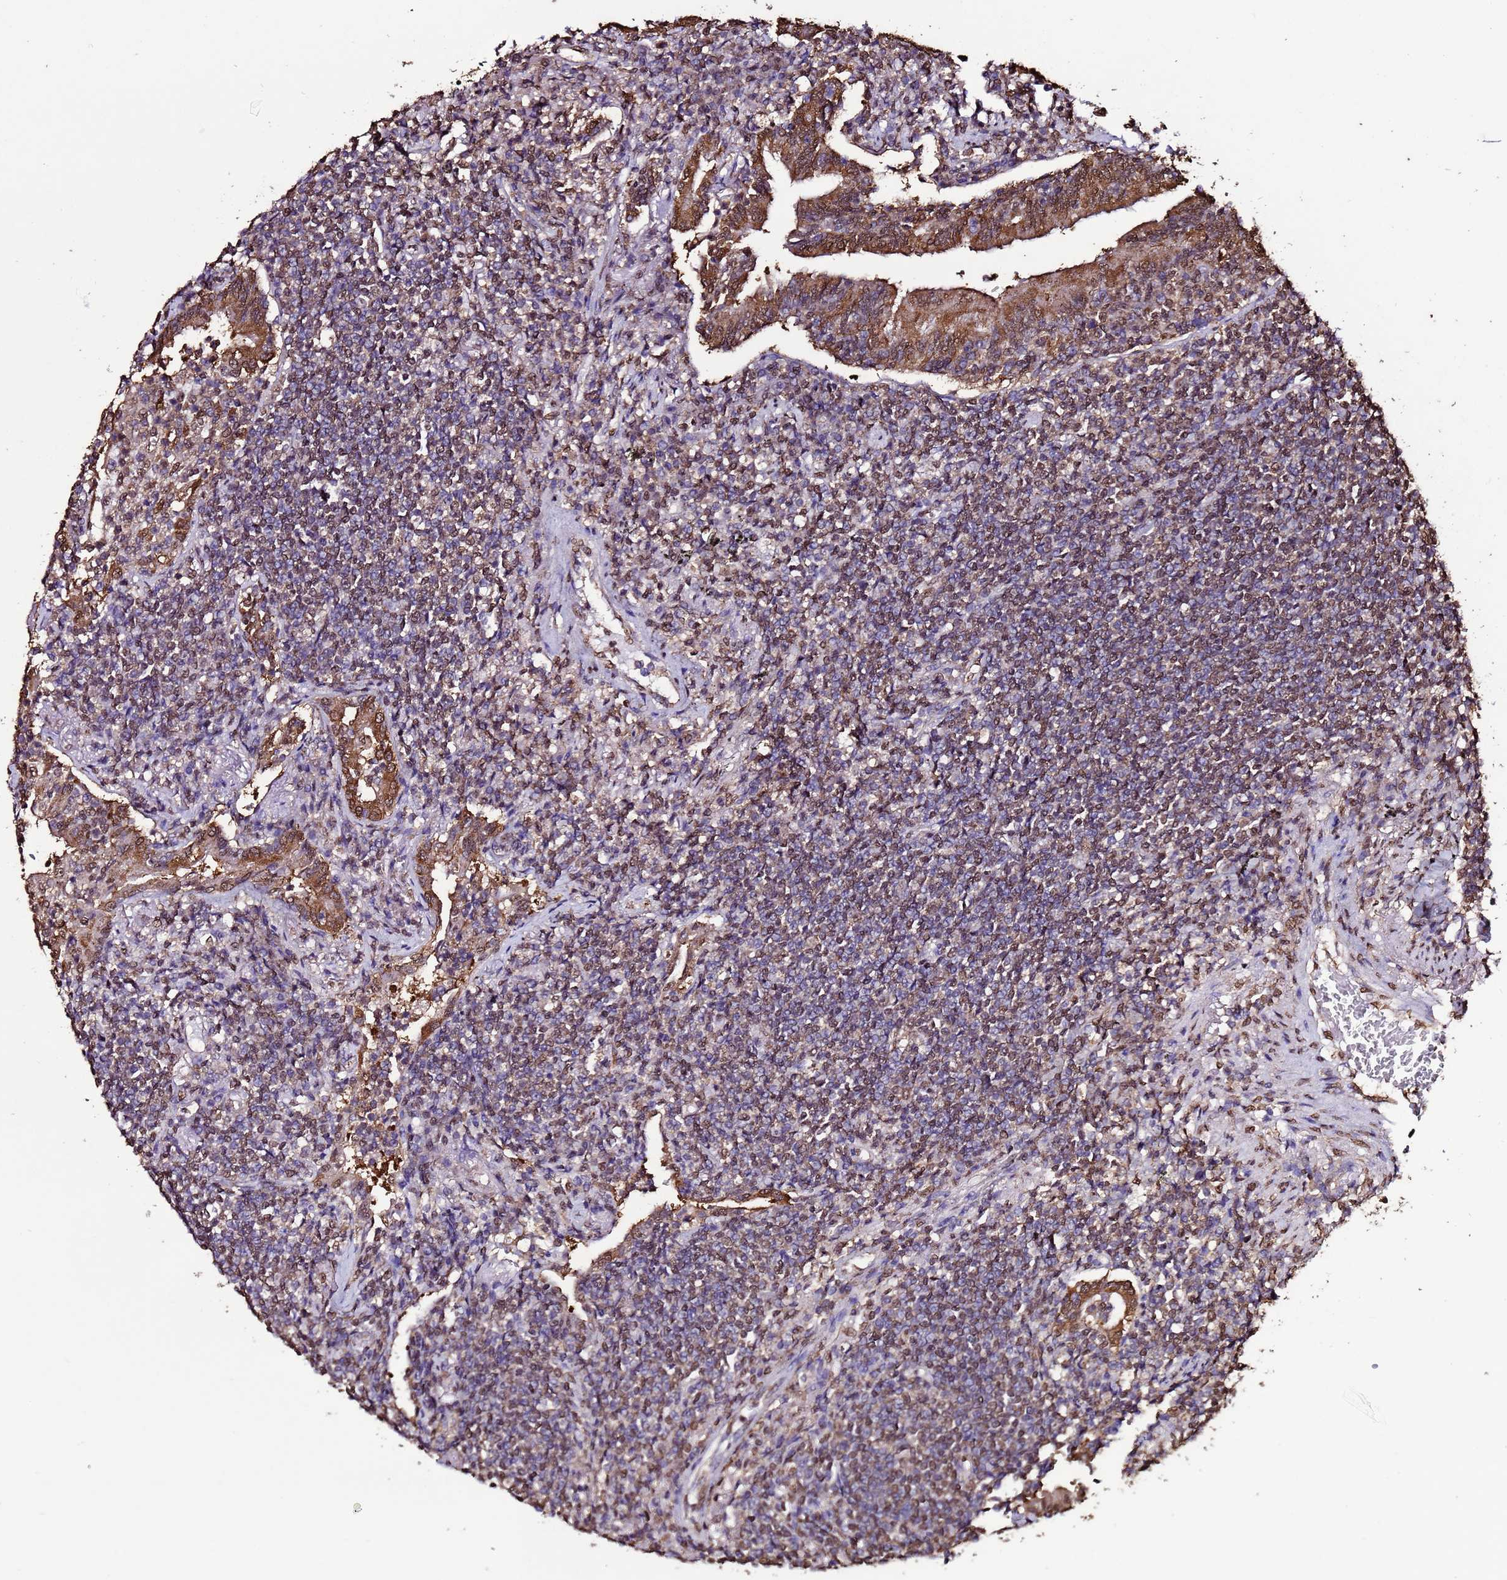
{"staining": {"intensity": "moderate", "quantity": "25%-75%", "location": "nuclear"}, "tissue": "lymphoma", "cell_type": "Tumor cells", "image_type": "cancer", "snomed": [{"axis": "morphology", "description": "Malignant lymphoma, non-Hodgkin's type, Low grade"}, {"axis": "topography", "description": "Lung"}], "caption": "Lymphoma tissue reveals moderate nuclear positivity in approximately 25%-75% of tumor cells, visualized by immunohistochemistry. (DAB IHC, brown staining for protein, blue staining for nuclei).", "gene": "TRIP6", "patient": {"sex": "female", "age": 71}}